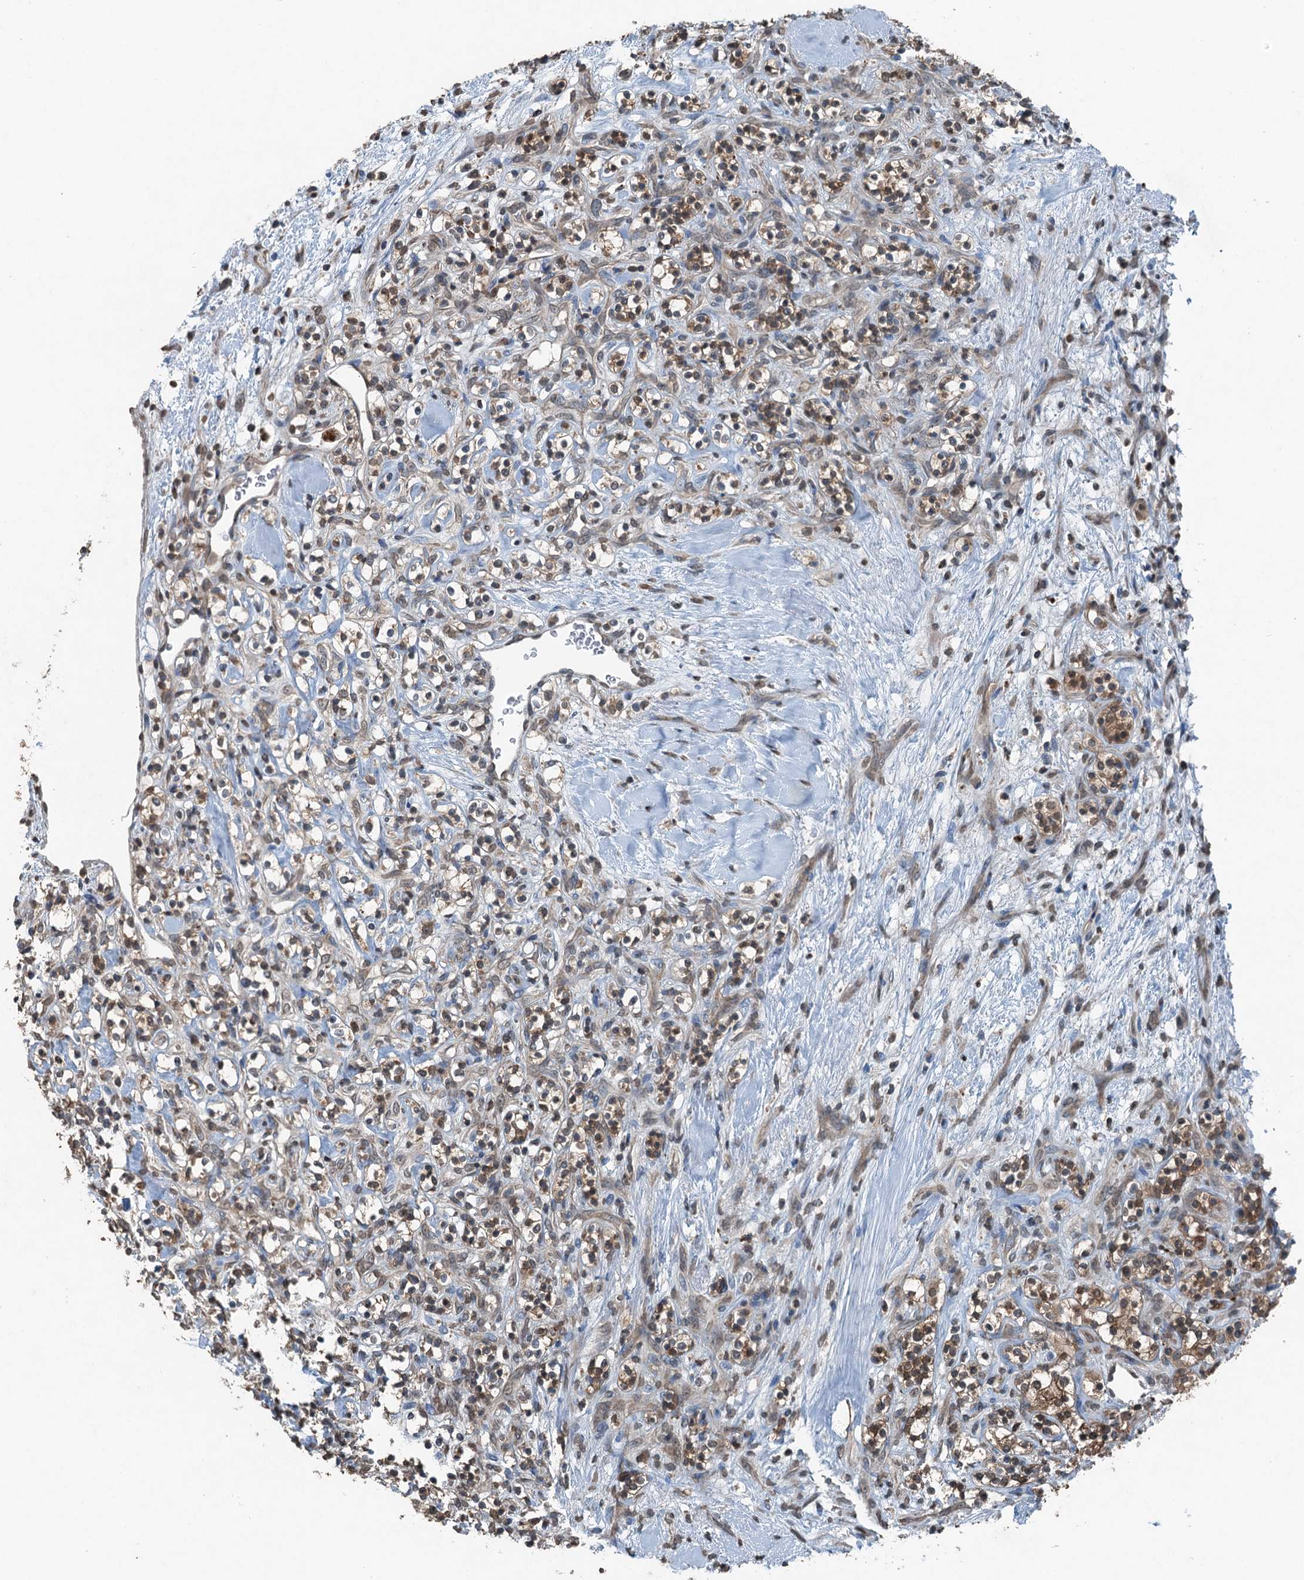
{"staining": {"intensity": "negative", "quantity": "none", "location": "none"}, "tissue": "renal cancer", "cell_type": "Tumor cells", "image_type": "cancer", "snomed": [{"axis": "morphology", "description": "Adenocarcinoma, NOS"}, {"axis": "topography", "description": "Kidney"}], "caption": "Adenocarcinoma (renal) stained for a protein using immunohistochemistry displays no staining tumor cells.", "gene": "TCTN1", "patient": {"sex": "male", "age": 77}}